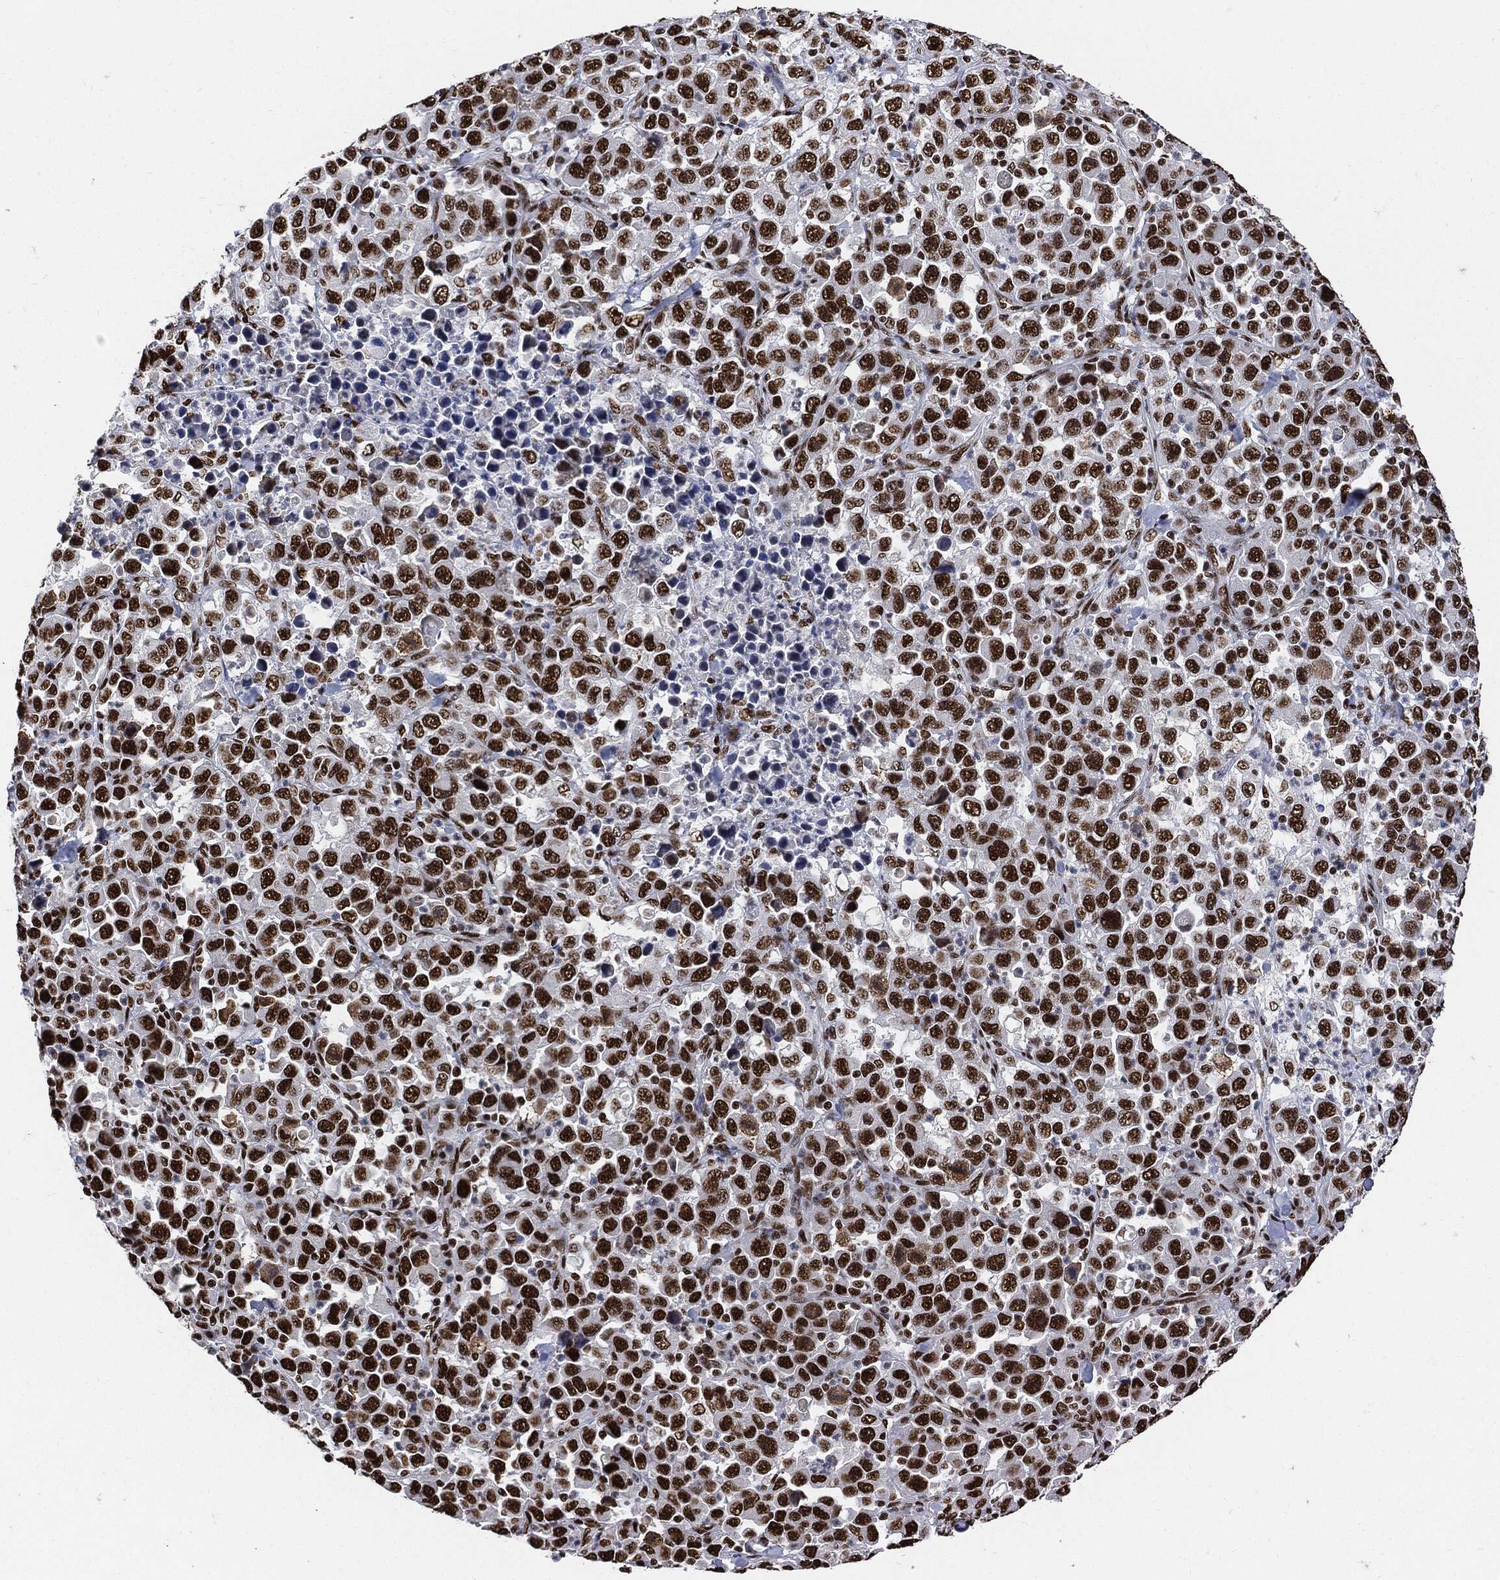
{"staining": {"intensity": "strong", "quantity": ">75%", "location": "nuclear"}, "tissue": "stomach cancer", "cell_type": "Tumor cells", "image_type": "cancer", "snomed": [{"axis": "morphology", "description": "Normal tissue, NOS"}, {"axis": "morphology", "description": "Adenocarcinoma, NOS"}, {"axis": "topography", "description": "Stomach, upper"}, {"axis": "topography", "description": "Stomach"}], "caption": "An immunohistochemistry (IHC) image of neoplastic tissue is shown. Protein staining in brown shows strong nuclear positivity in adenocarcinoma (stomach) within tumor cells.", "gene": "RECQL", "patient": {"sex": "male", "age": 59}}